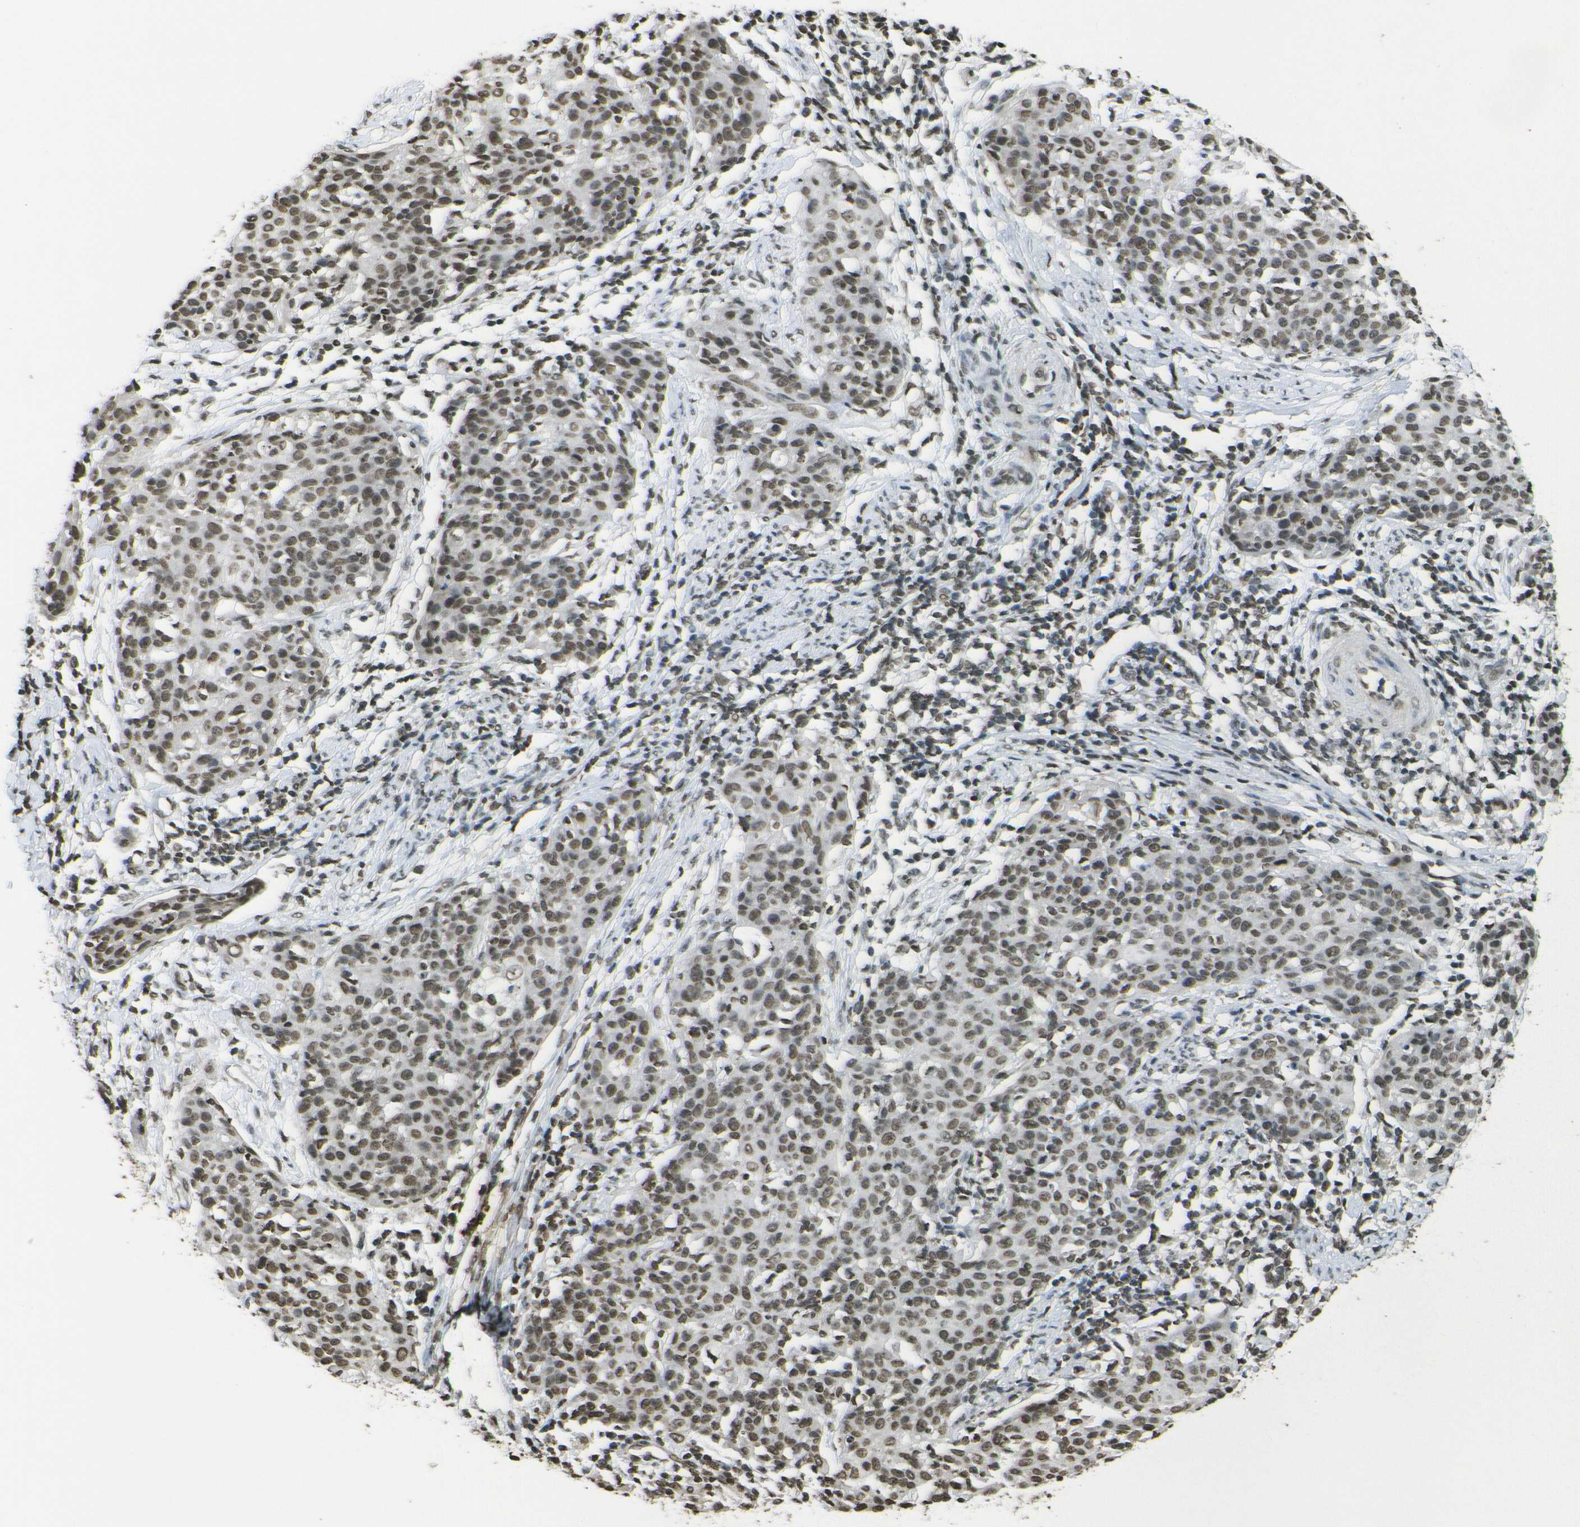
{"staining": {"intensity": "moderate", "quantity": ">75%", "location": "nuclear"}, "tissue": "cervical cancer", "cell_type": "Tumor cells", "image_type": "cancer", "snomed": [{"axis": "morphology", "description": "Squamous cell carcinoma, NOS"}, {"axis": "topography", "description": "Cervix"}], "caption": "The micrograph exhibits a brown stain indicating the presence of a protein in the nuclear of tumor cells in cervical cancer. (IHC, brightfield microscopy, high magnification).", "gene": "H4C16", "patient": {"sex": "female", "age": 38}}